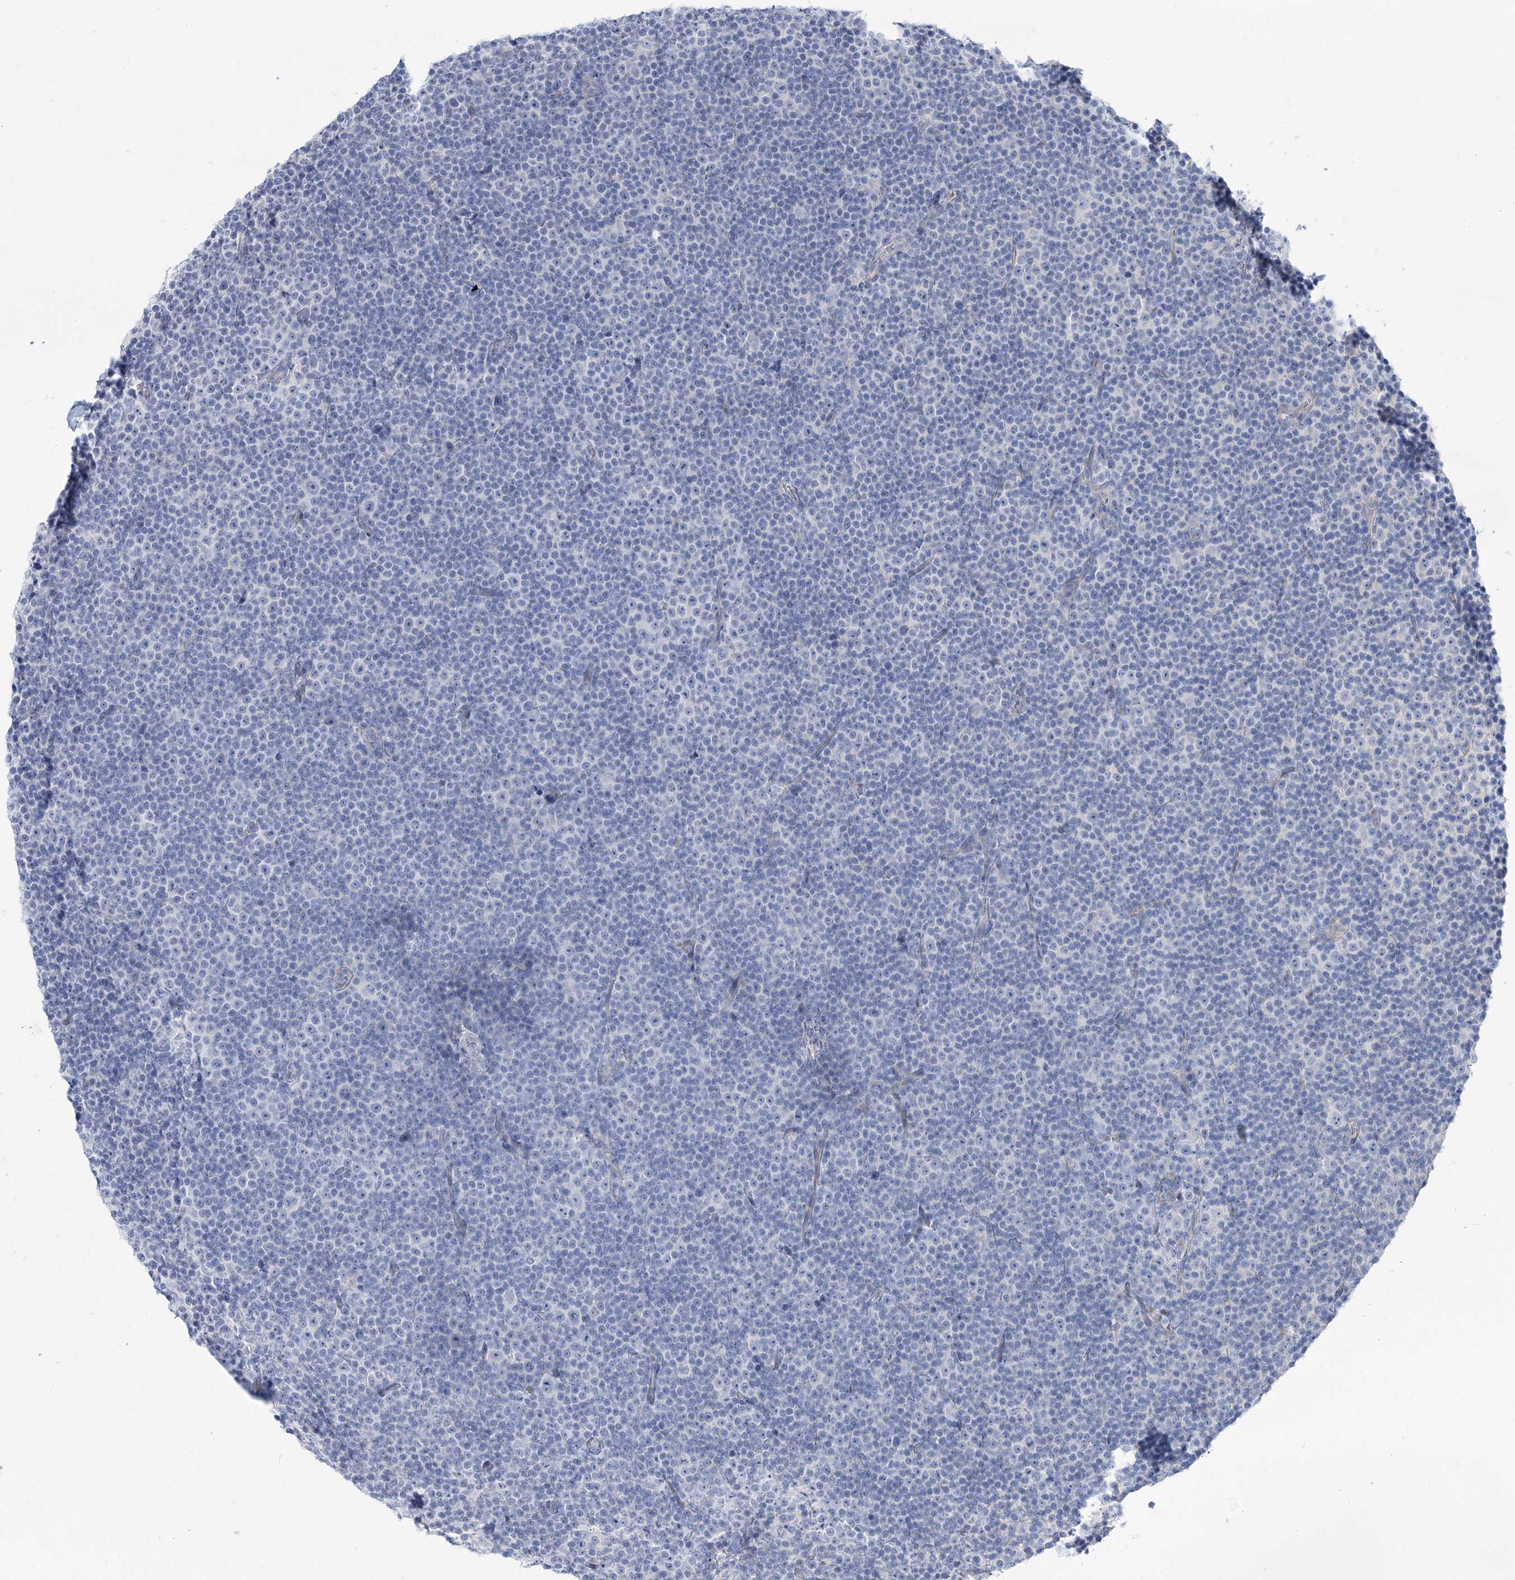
{"staining": {"intensity": "negative", "quantity": "none", "location": "none"}, "tissue": "lymphoma", "cell_type": "Tumor cells", "image_type": "cancer", "snomed": [{"axis": "morphology", "description": "Malignant lymphoma, non-Hodgkin's type, Low grade"}, {"axis": "topography", "description": "Lymph node"}], "caption": "DAB (3,3'-diaminobenzidine) immunohistochemical staining of lymphoma exhibits no significant positivity in tumor cells.", "gene": "SUOX", "patient": {"sex": "female", "age": 67}}